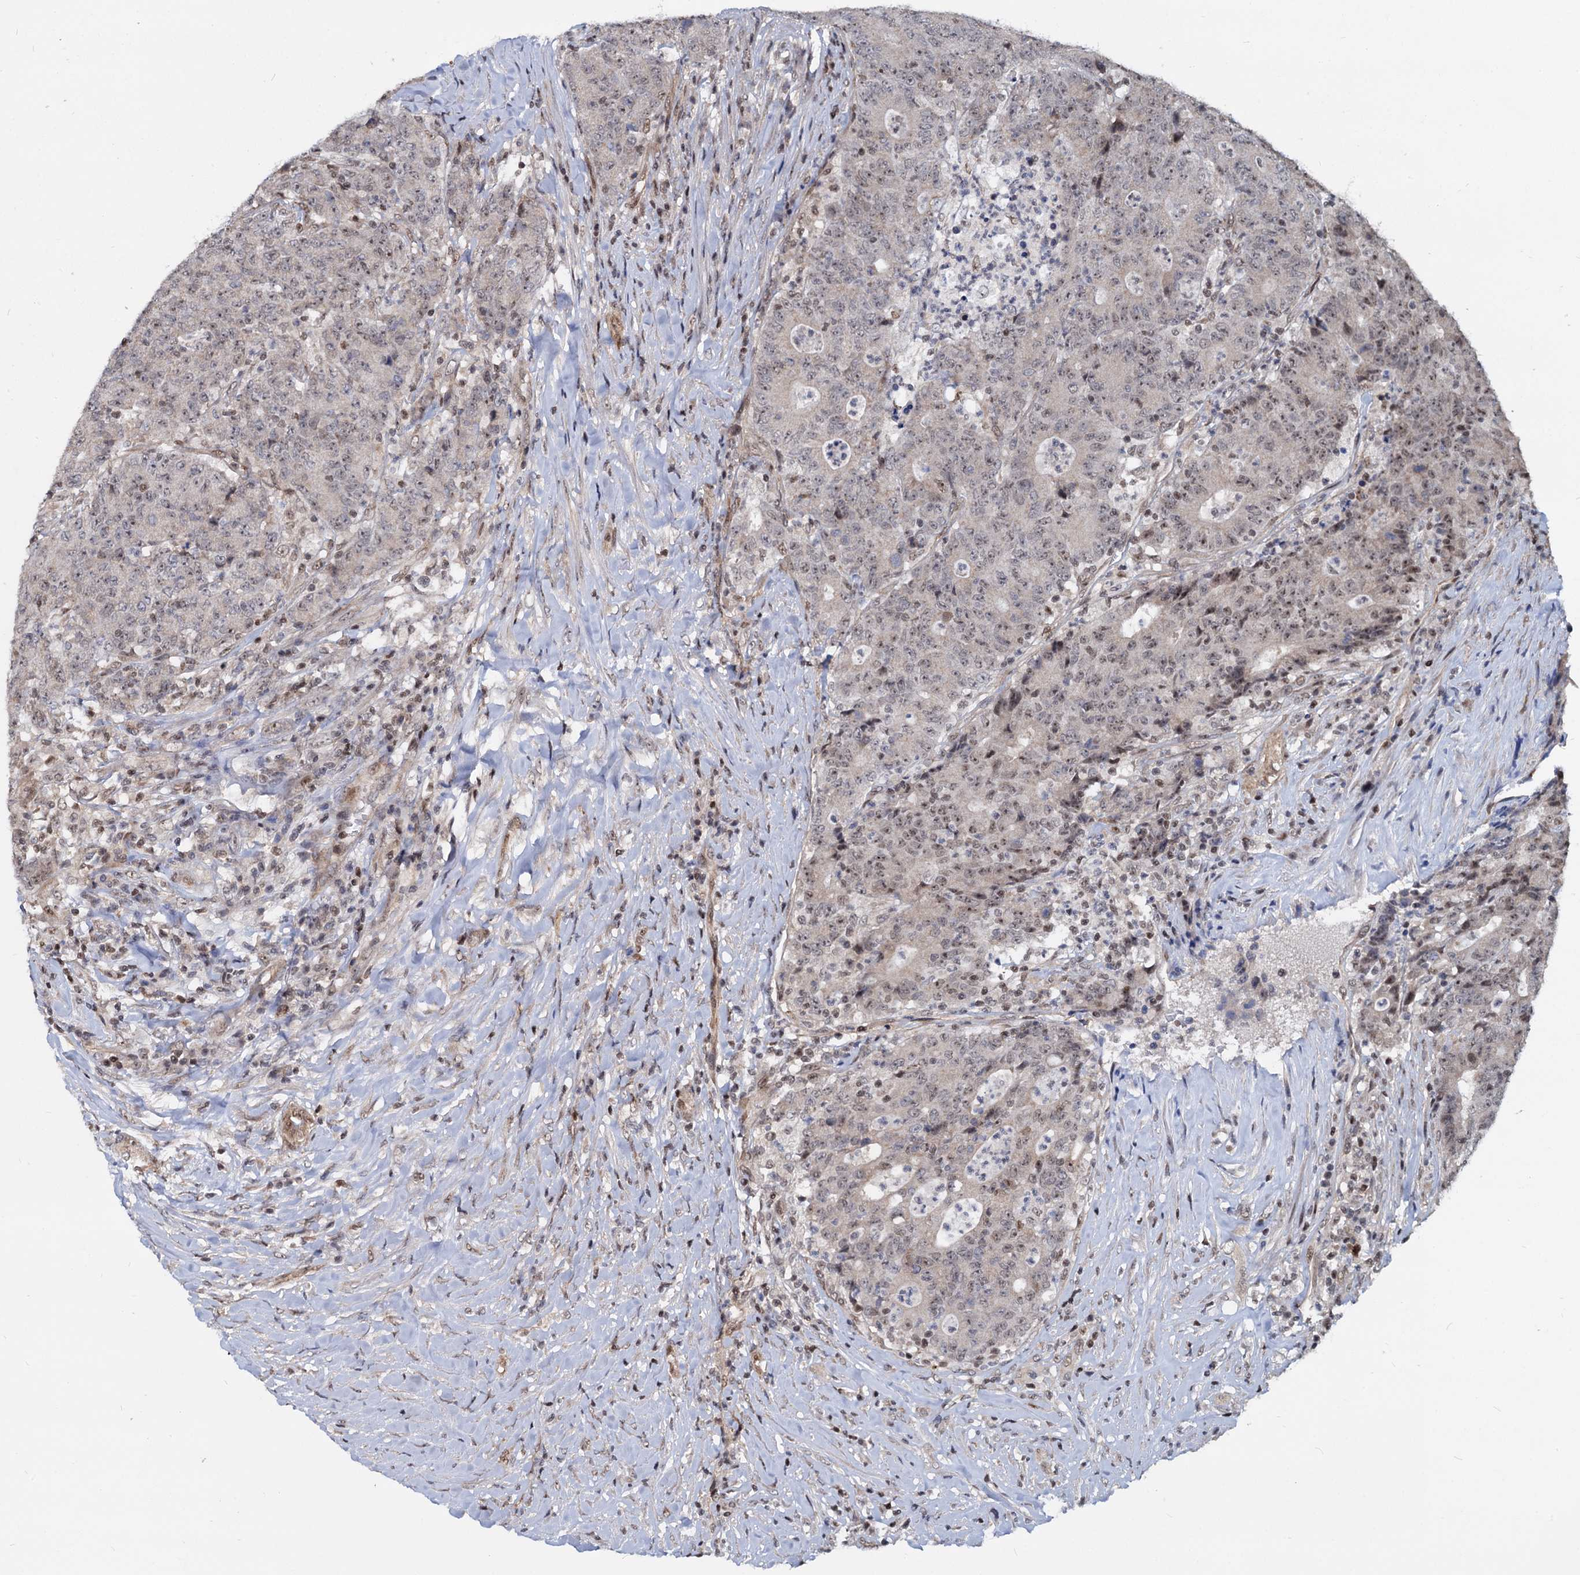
{"staining": {"intensity": "weak", "quantity": ">75%", "location": "nuclear"}, "tissue": "colorectal cancer", "cell_type": "Tumor cells", "image_type": "cancer", "snomed": [{"axis": "morphology", "description": "Adenocarcinoma, NOS"}, {"axis": "topography", "description": "Colon"}], "caption": "Protein expression by immunohistochemistry reveals weak nuclear staining in about >75% of tumor cells in colorectal cancer.", "gene": "UBLCP1", "patient": {"sex": "female", "age": 75}}